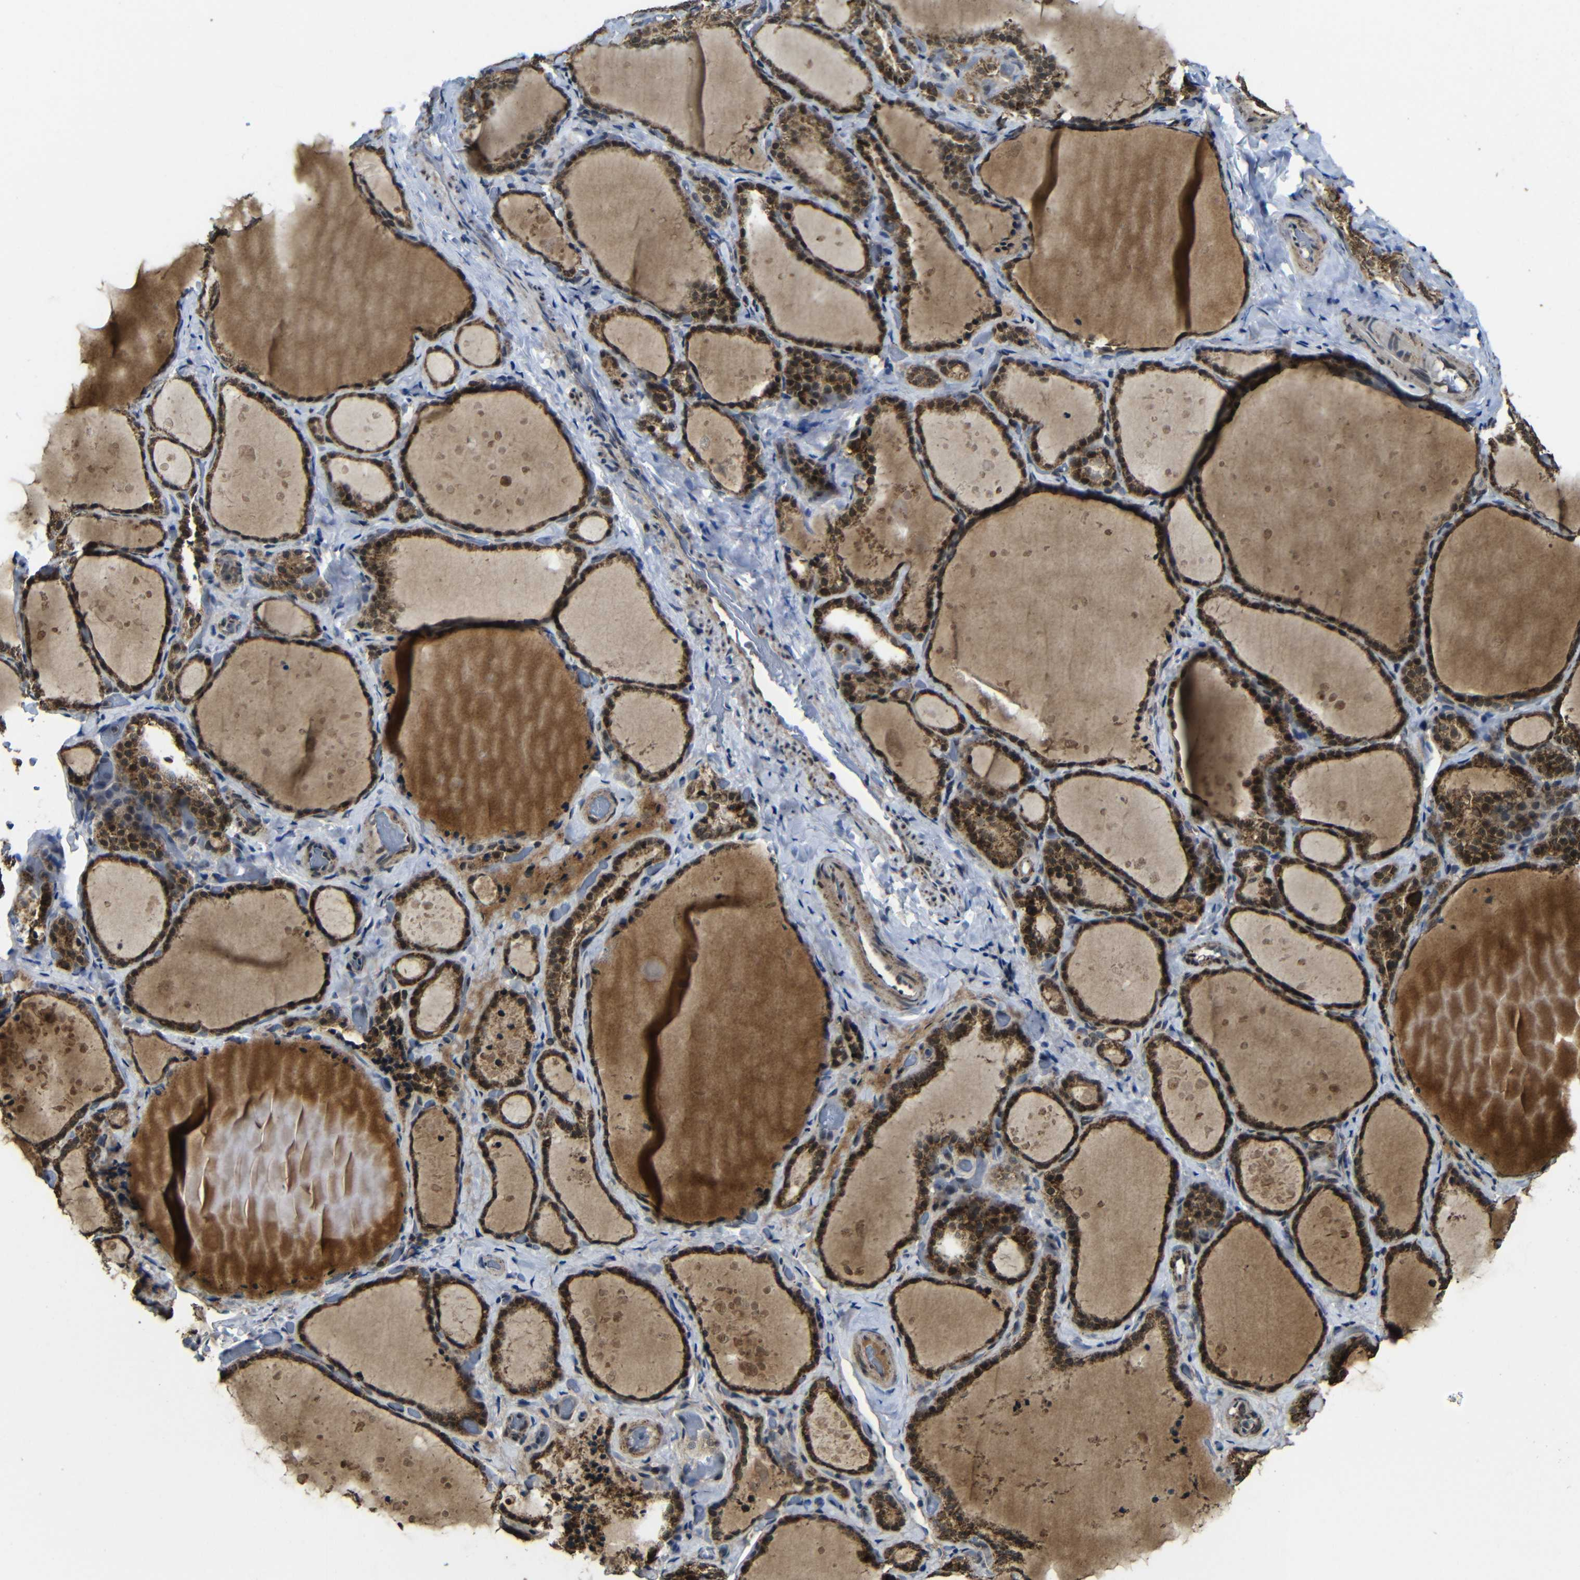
{"staining": {"intensity": "moderate", "quantity": ">75%", "location": "cytoplasmic/membranous,nuclear"}, "tissue": "thyroid gland", "cell_type": "Glandular cells", "image_type": "normal", "snomed": [{"axis": "morphology", "description": "Normal tissue, NOS"}, {"axis": "topography", "description": "Thyroid gland"}], "caption": "Normal thyroid gland was stained to show a protein in brown. There is medium levels of moderate cytoplasmic/membranous,nuclear expression in about >75% of glandular cells. Nuclei are stained in blue.", "gene": "FAM172A", "patient": {"sex": "female", "age": 44}}